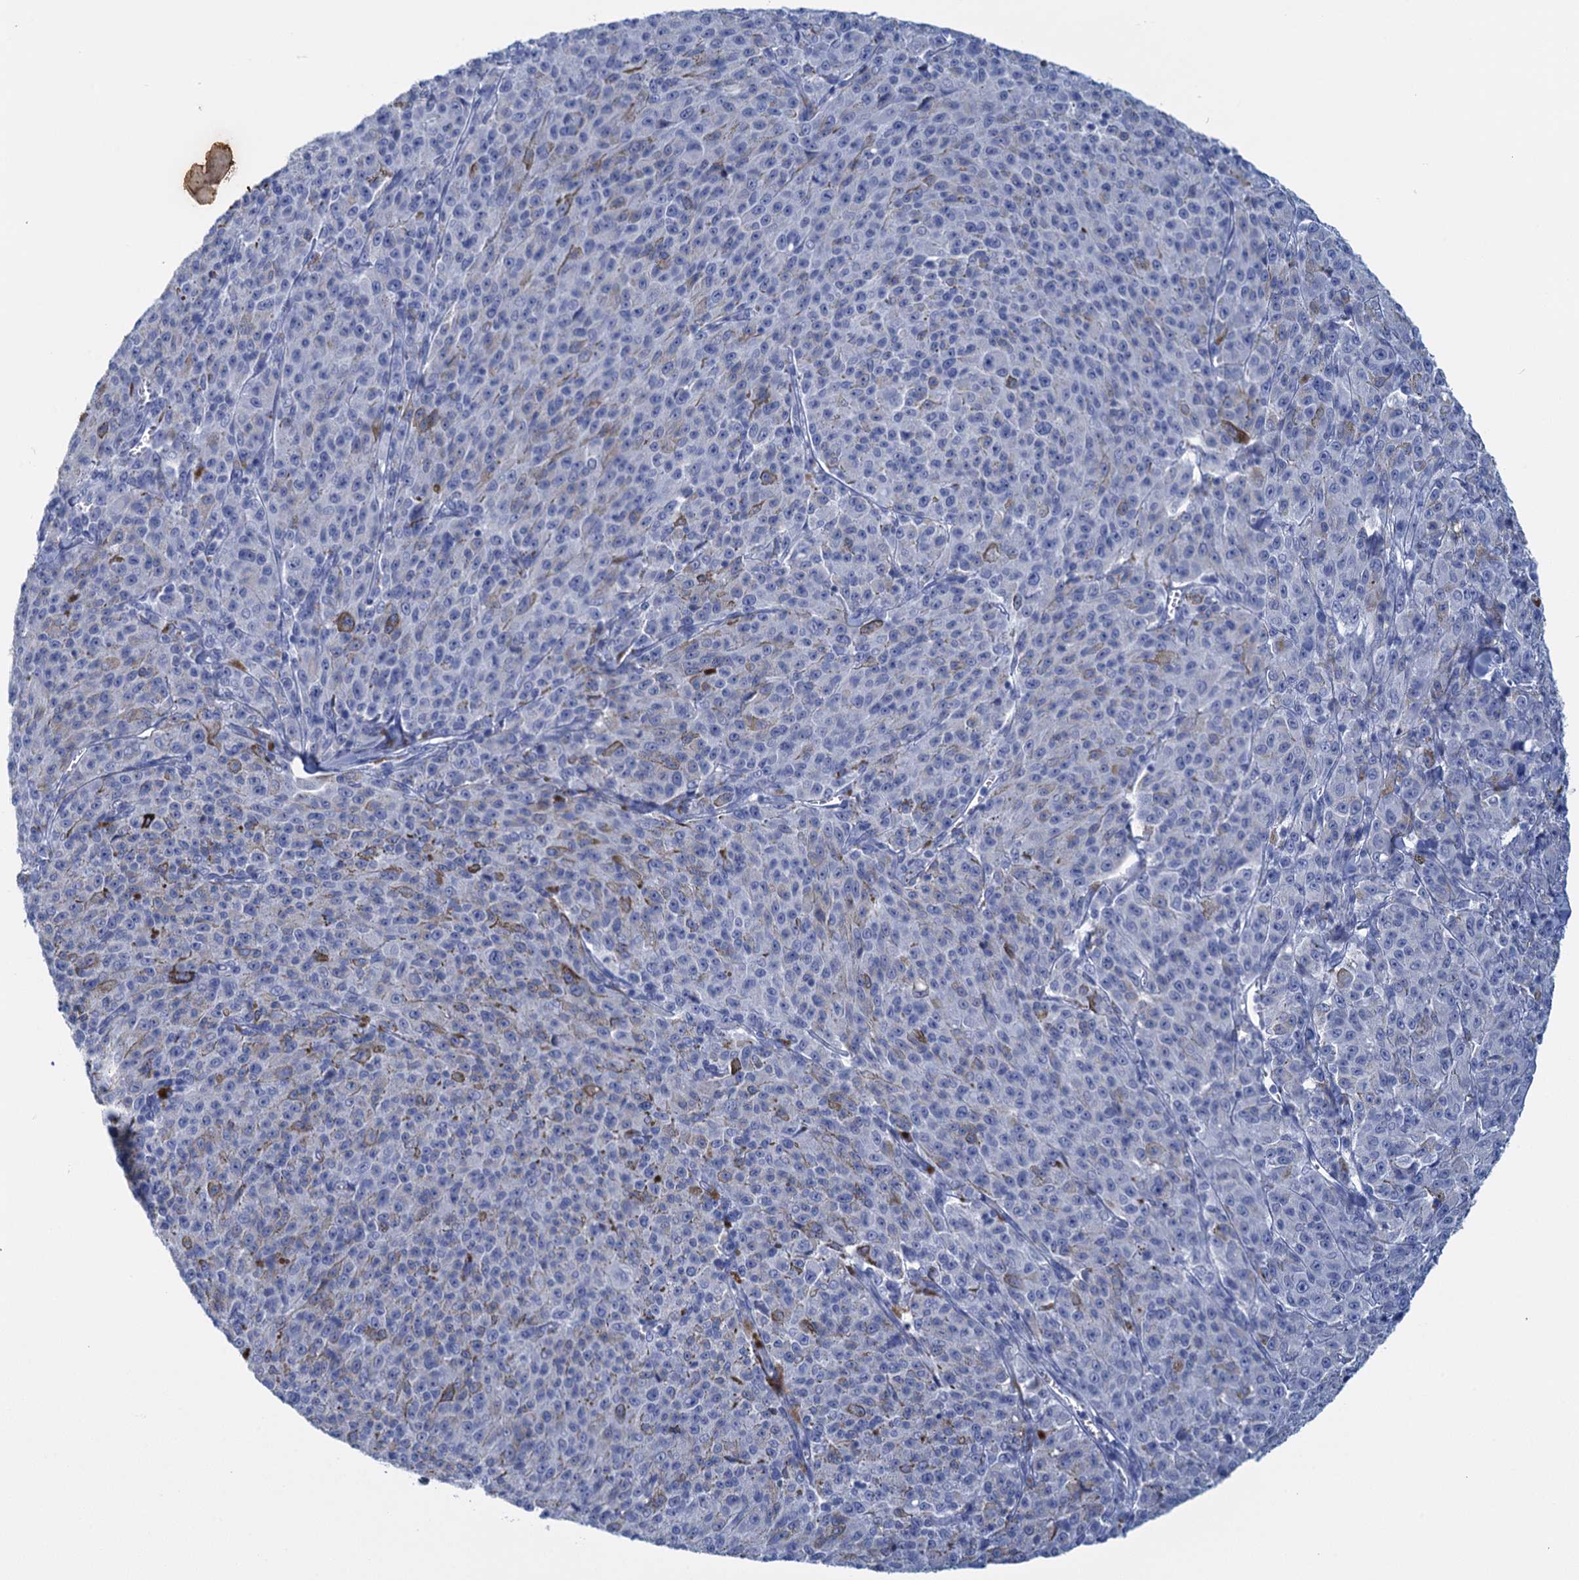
{"staining": {"intensity": "negative", "quantity": "none", "location": "none"}, "tissue": "melanoma", "cell_type": "Tumor cells", "image_type": "cancer", "snomed": [{"axis": "morphology", "description": "Malignant melanoma, NOS"}, {"axis": "topography", "description": "Skin"}], "caption": "Immunohistochemistry photomicrograph of human malignant melanoma stained for a protein (brown), which demonstrates no staining in tumor cells.", "gene": "SCEL", "patient": {"sex": "female", "age": 52}}